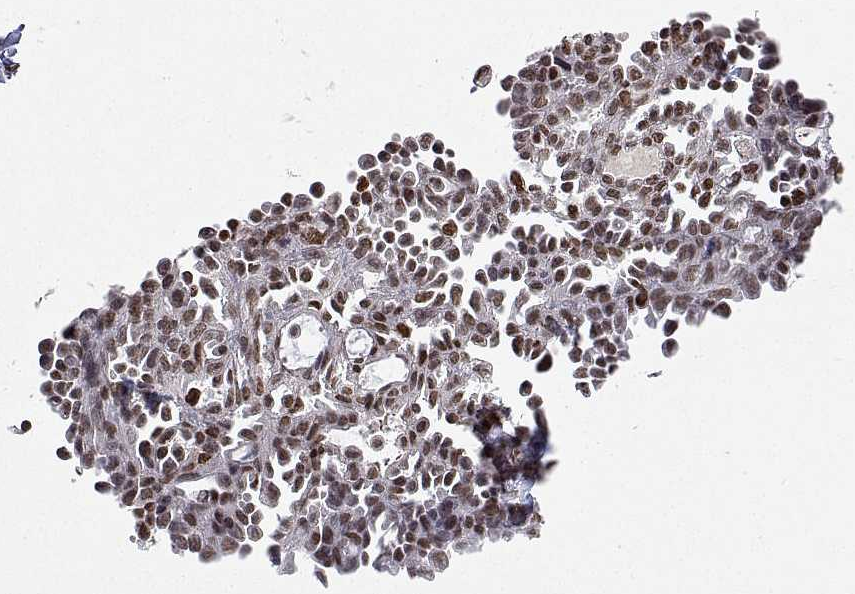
{"staining": {"intensity": "moderate", "quantity": ">75%", "location": "nuclear"}, "tissue": "ovarian cancer", "cell_type": "Tumor cells", "image_type": "cancer", "snomed": [{"axis": "morphology", "description": "Cystadenocarcinoma, serous, NOS"}, {"axis": "topography", "description": "Ovary"}], "caption": "Protein analysis of serous cystadenocarcinoma (ovarian) tissue demonstrates moderate nuclear expression in approximately >75% of tumor cells.", "gene": "XPC", "patient": {"sex": "female", "age": 71}}